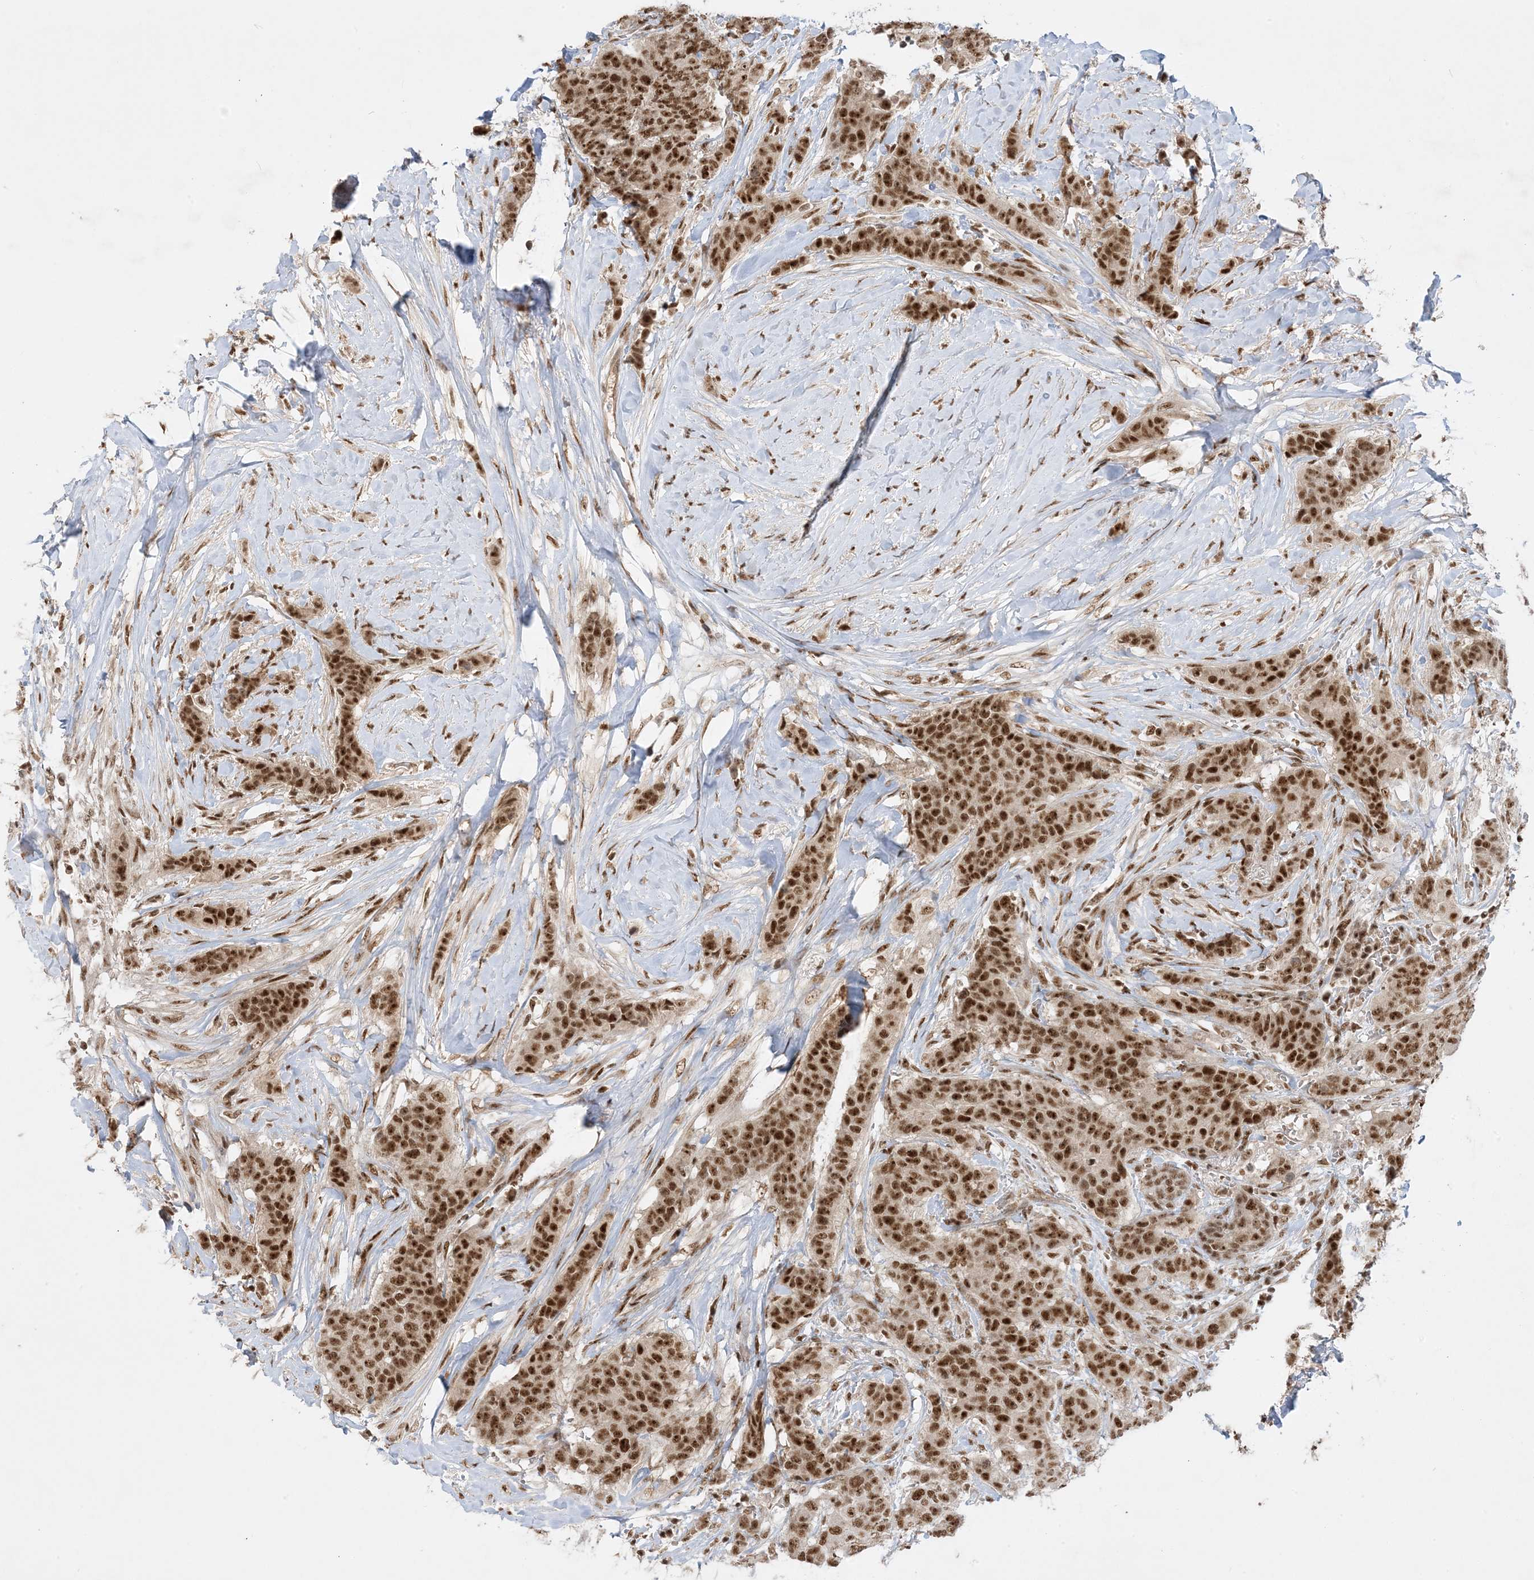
{"staining": {"intensity": "strong", "quantity": ">75%", "location": "nuclear"}, "tissue": "breast cancer", "cell_type": "Tumor cells", "image_type": "cancer", "snomed": [{"axis": "morphology", "description": "Duct carcinoma"}, {"axis": "topography", "description": "Breast"}], "caption": "Protein positivity by immunohistochemistry (IHC) shows strong nuclear expression in about >75% of tumor cells in breast infiltrating ductal carcinoma. The staining is performed using DAB (3,3'-diaminobenzidine) brown chromogen to label protein expression. The nuclei are counter-stained blue using hematoxylin.", "gene": "PPIL2", "patient": {"sex": "female", "age": 40}}